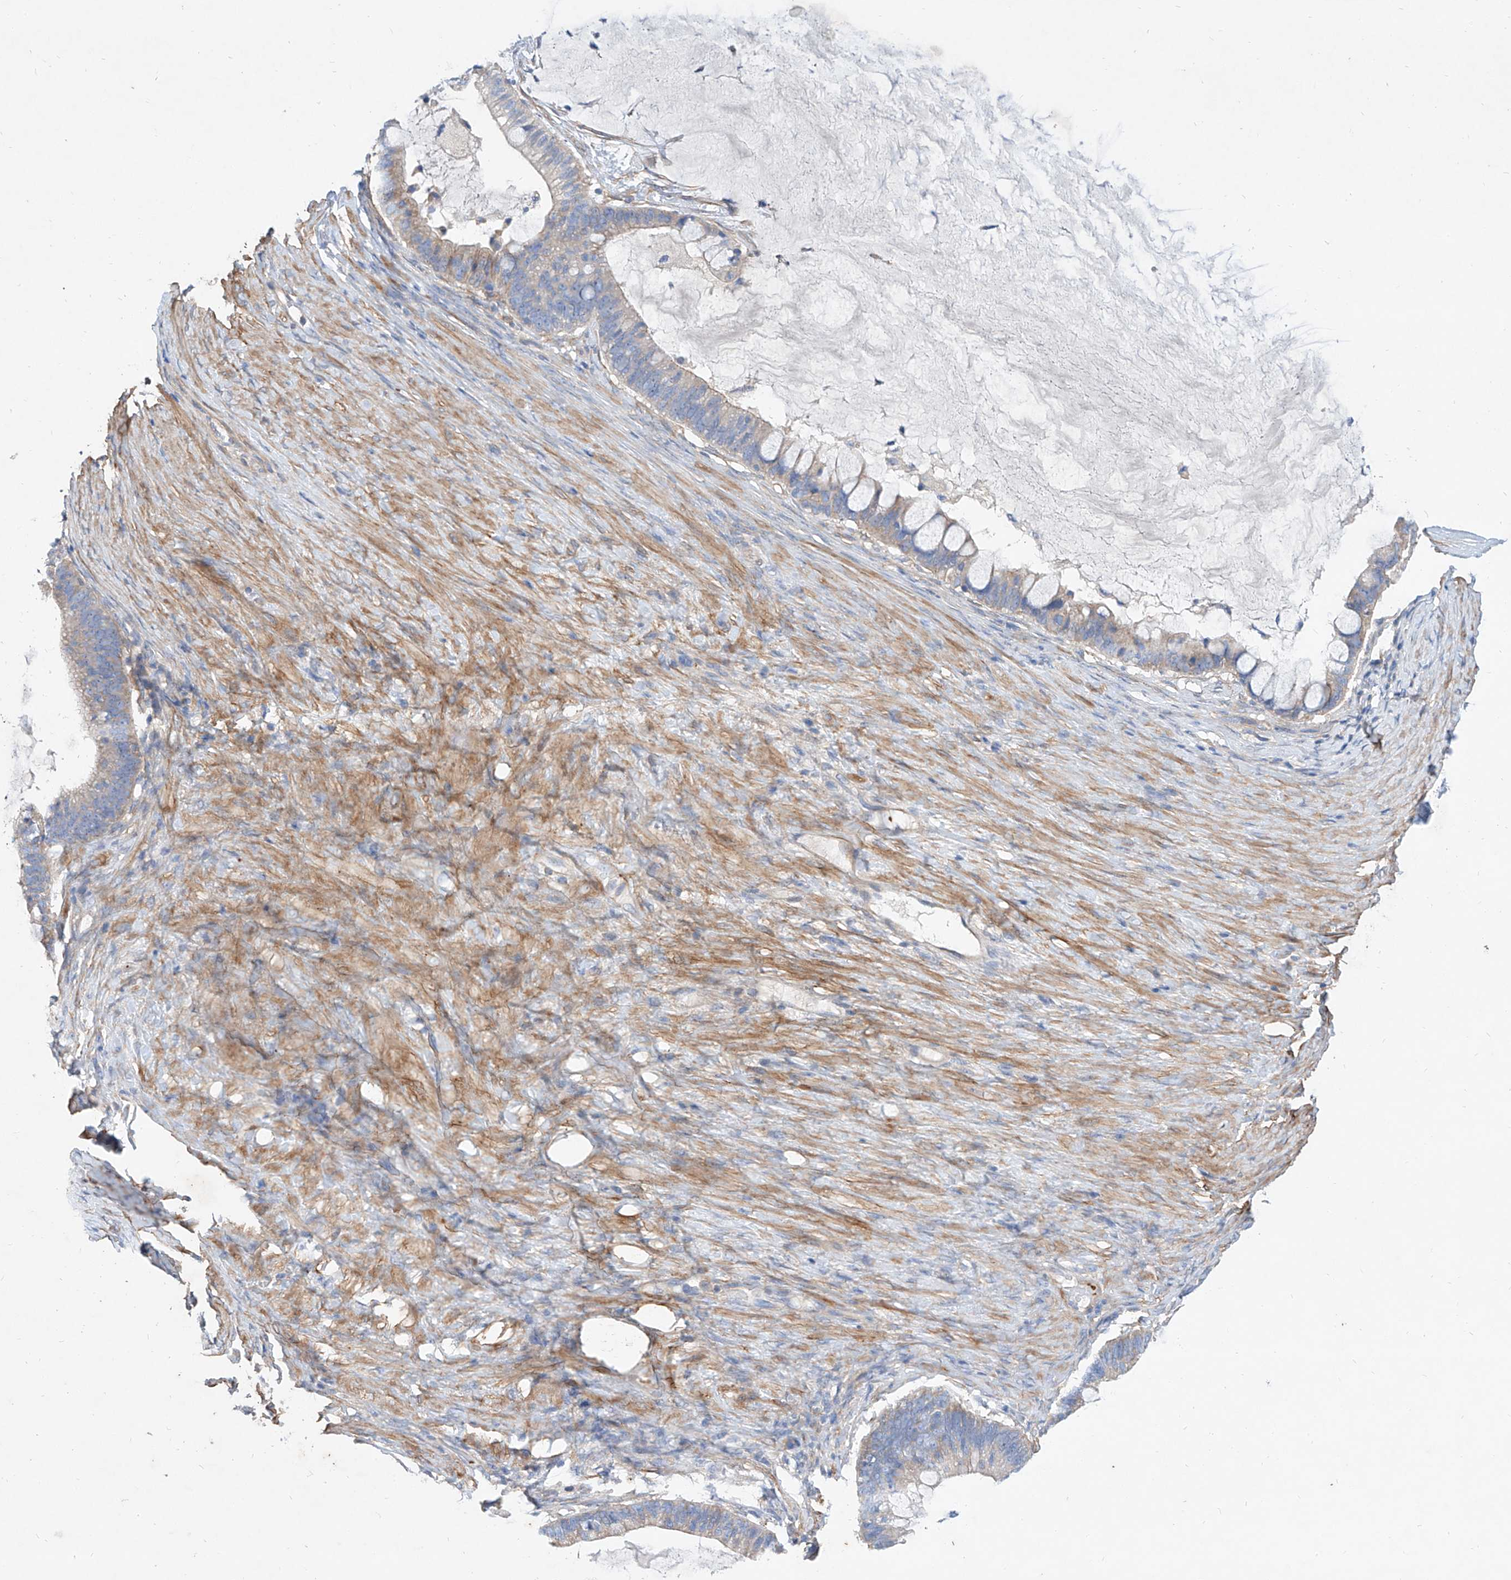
{"staining": {"intensity": "weak", "quantity": "<25%", "location": "cytoplasmic/membranous"}, "tissue": "ovarian cancer", "cell_type": "Tumor cells", "image_type": "cancer", "snomed": [{"axis": "morphology", "description": "Cystadenocarcinoma, mucinous, NOS"}, {"axis": "topography", "description": "Ovary"}], "caption": "Tumor cells show no significant protein expression in mucinous cystadenocarcinoma (ovarian). (DAB IHC, high magnification).", "gene": "TAS2R60", "patient": {"sex": "female", "age": 61}}